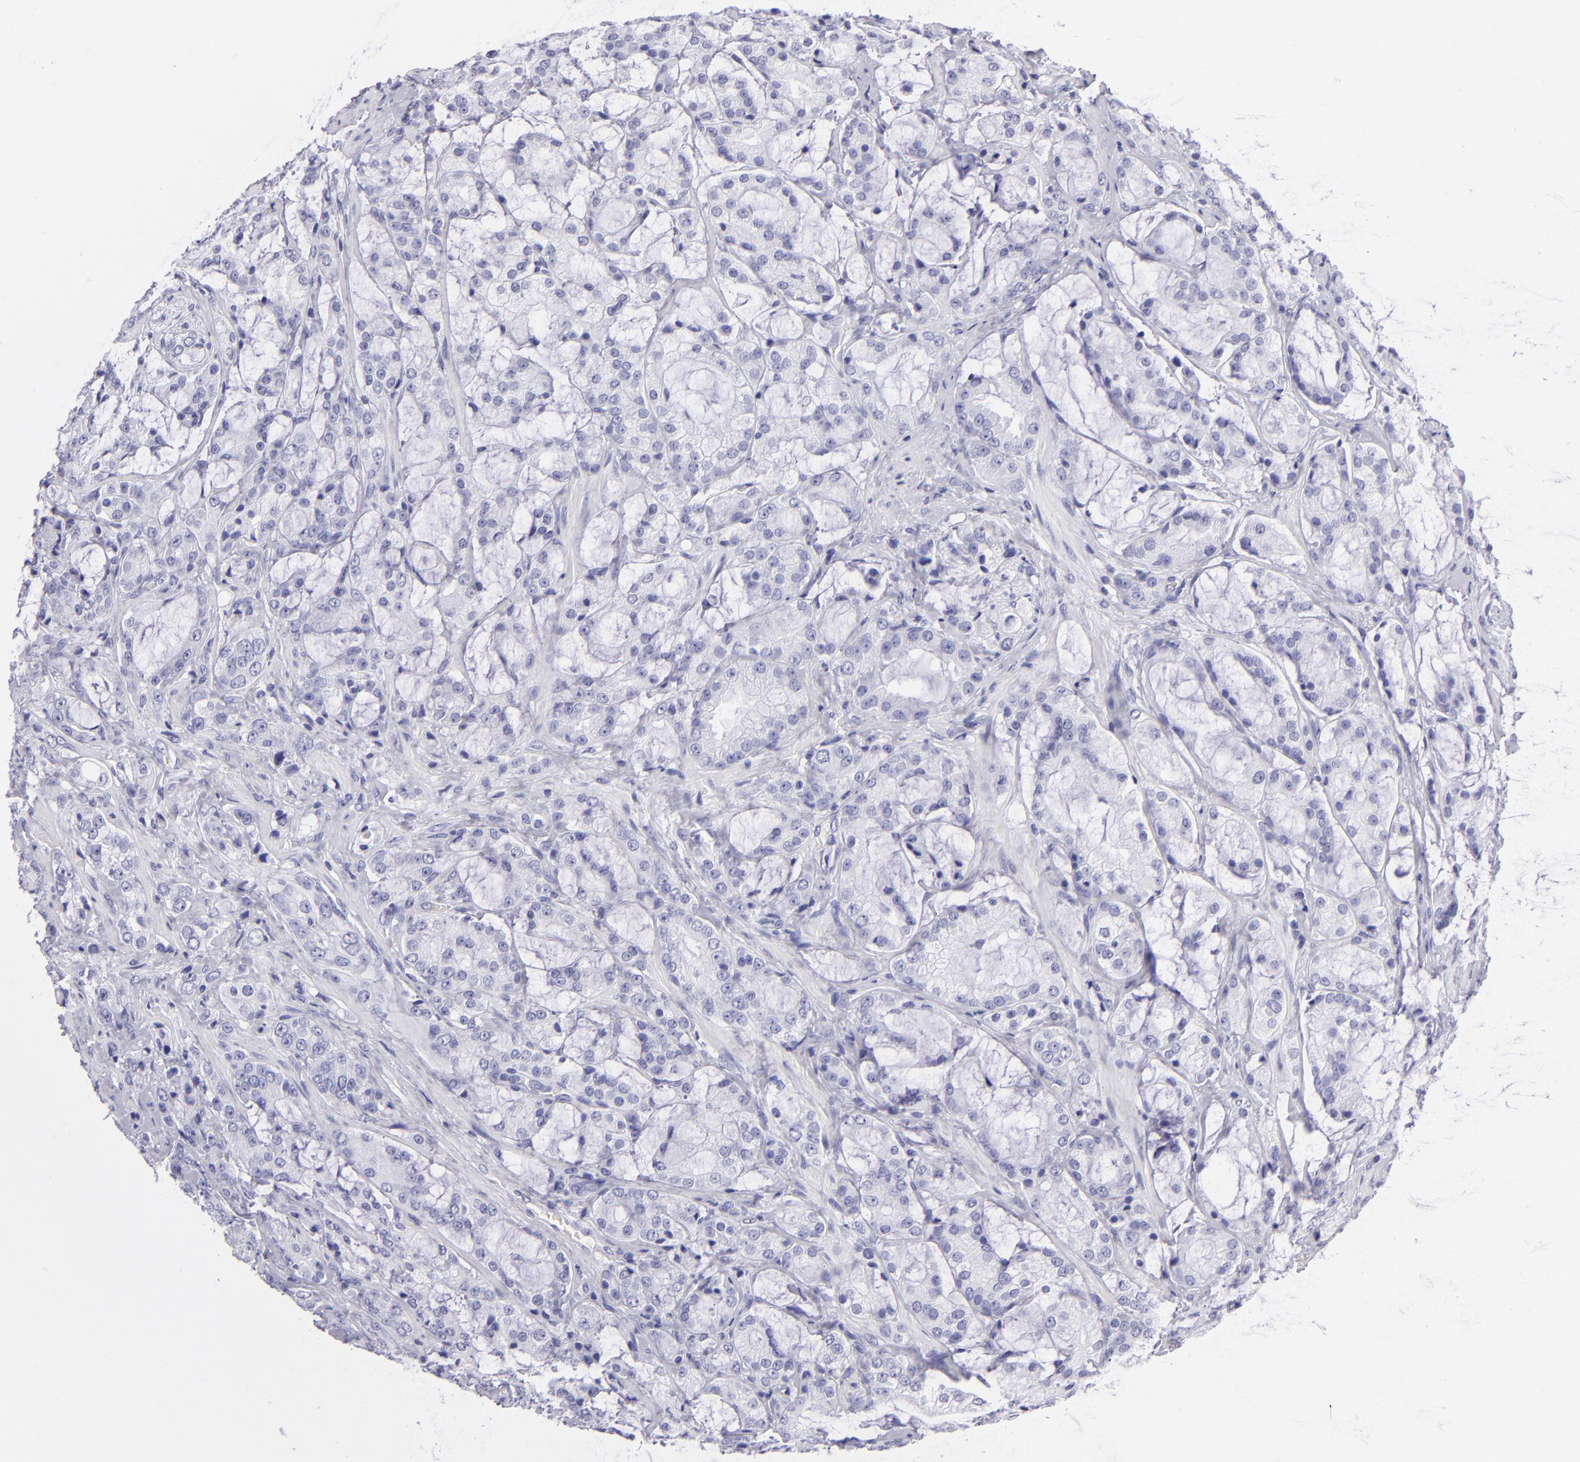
{"staining": {"intensity": "negative", "quantity": "none", "location": "none"}, "tissue": "prostate cancer", "cell_type": "Tumor cells", "image_type": "cancer", "snomed": [{"axis": "morphology", "description": "Adenocarcinoma, Medium grade"}, {"axis": "topography", "description": "Prostate"}], "caption": "High magnification brightfield microscopy of medium-grade adenocarcinoma (prostate) stained with DAB (3,3'-diaminobenzidine) (brown) and counterstained with hematoxylin (blue): tumor cells show no significant expression.", "gene": "PVALB", "patient": {"sex": "male", "age": 70}}